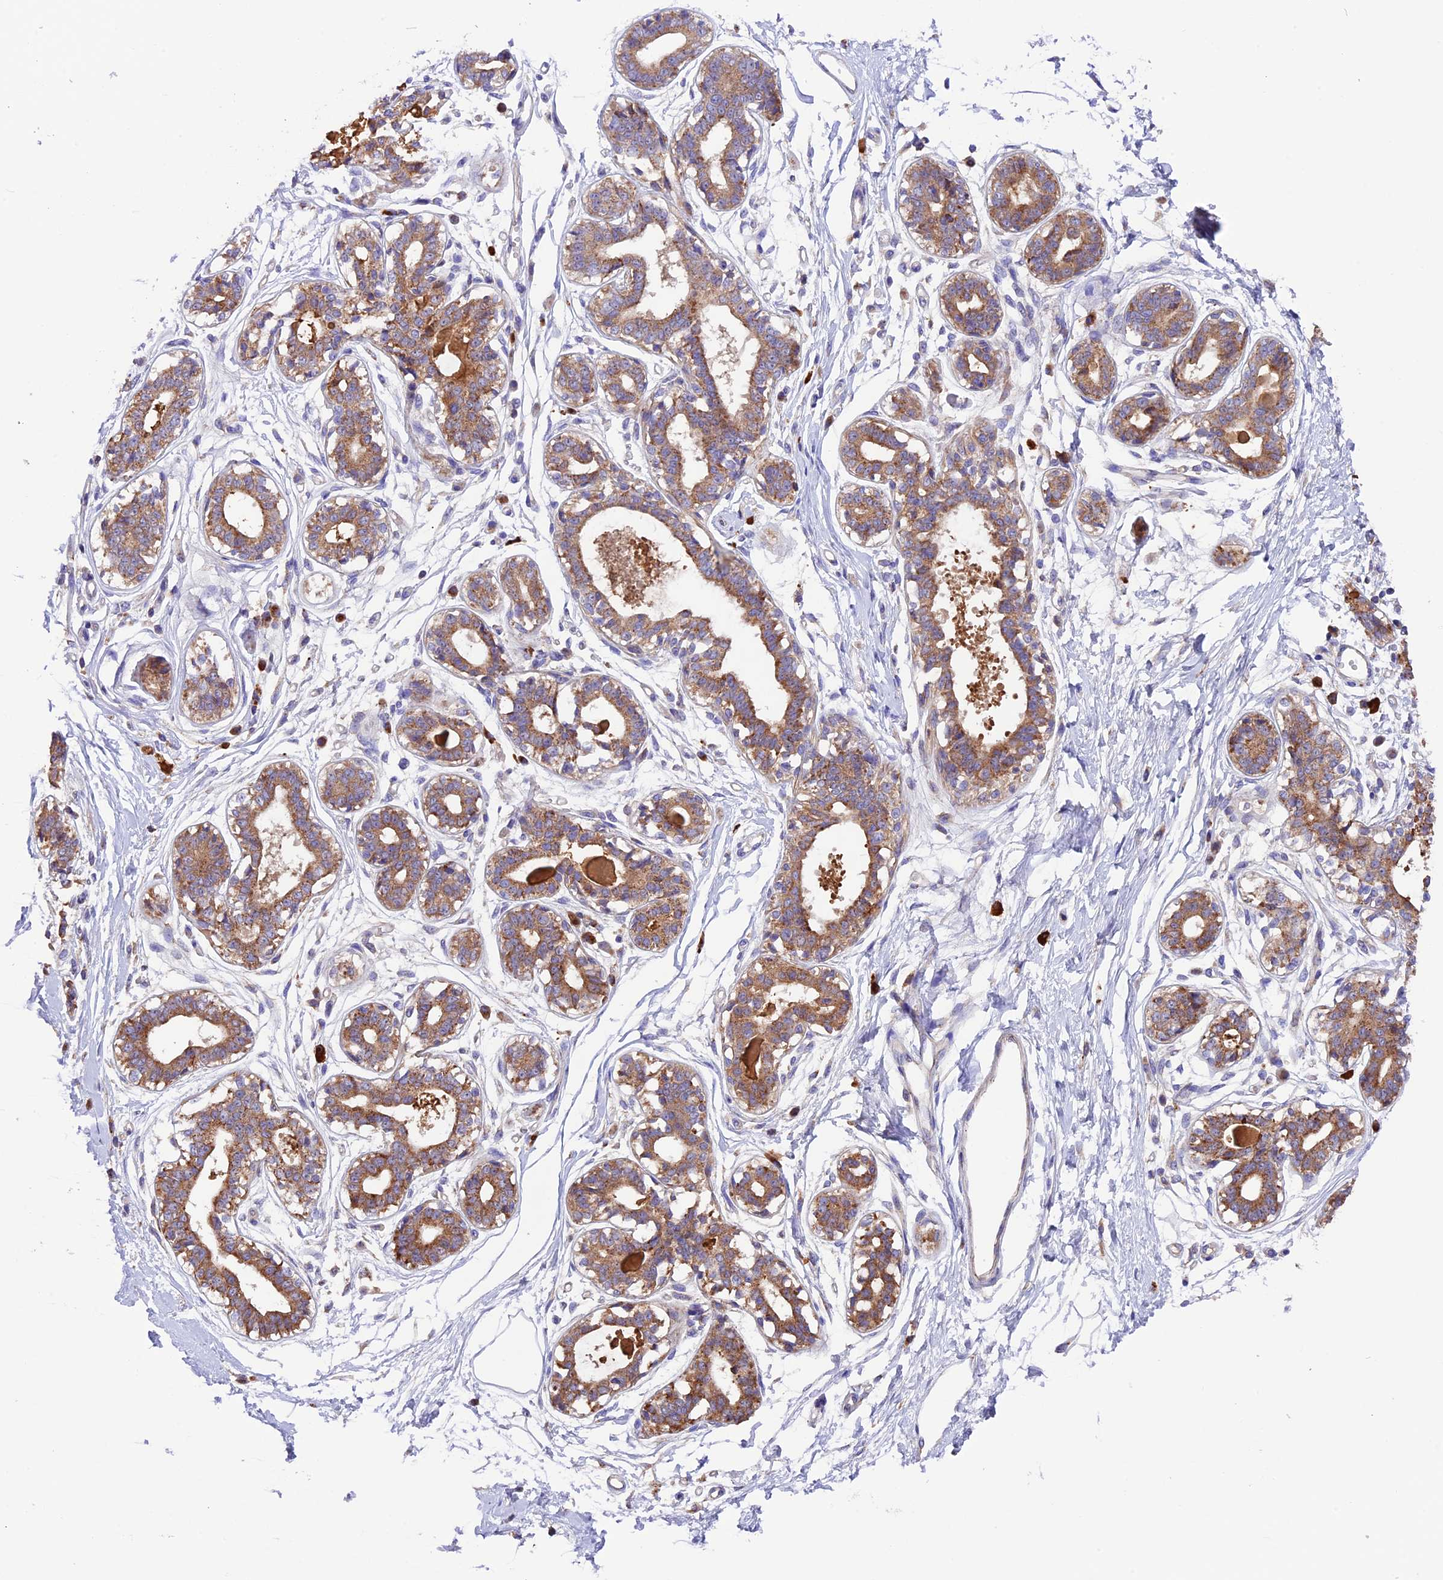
{"staining": {"intensity": "negative", "quantity": "none", "location": "none"}, "tissue": "breast", "cell_type": "Adipocytes", "image_type": "normal", "snomed": [{"axis": "morphology", "description": "Normal tissue, NOS"}, {"axis": "topography", "description": "Breast"}], "caption": "Breast stained for a protein using IHC reveals no positivity adipocytes.", "gene": "METTL22", "patient": {"sex": "female", "age": 45}}